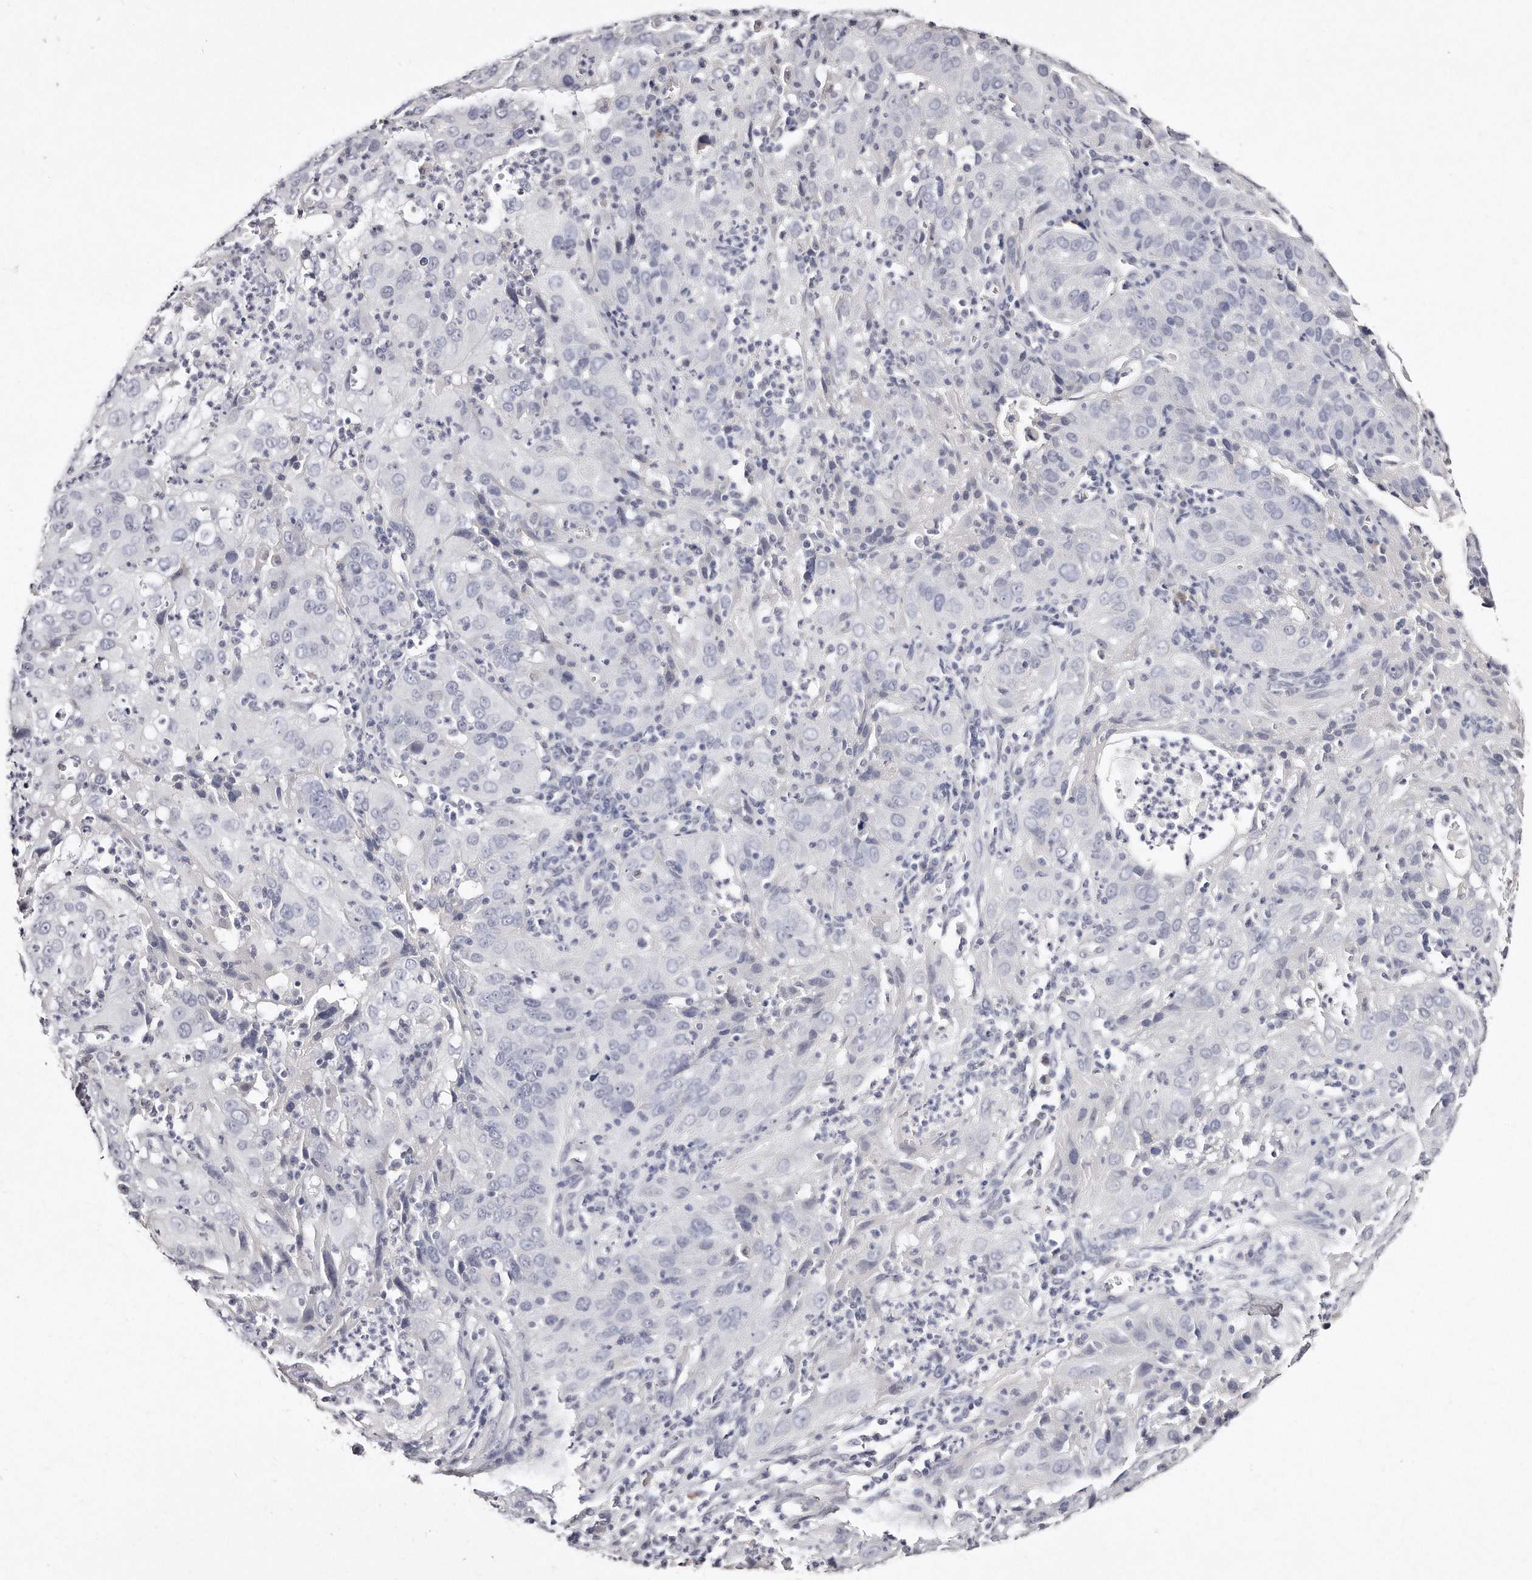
{"staining": {"intensity": "negative", "quantity": "none", "location": "none"}, "tissue": "cervical cancer", "cell_type": "Tumor cells", "image_type": "cancer", "snomed": [{"axis": "morphology", "description": "Squamous cell carcinoma, NOS"}, {"axis": "topography", "description": "Cervix"}], "caption": "High magnification brightfield microscopy of squamous cell carcinoma (cervical) stained with DAB (3,3'-diaminobenzidine) (brown) and counterstained with hematoxylin (blue): tumor cells show no significant positivity.", "gene": "GDA", "patient": {"sex": "female", "age": 32}}